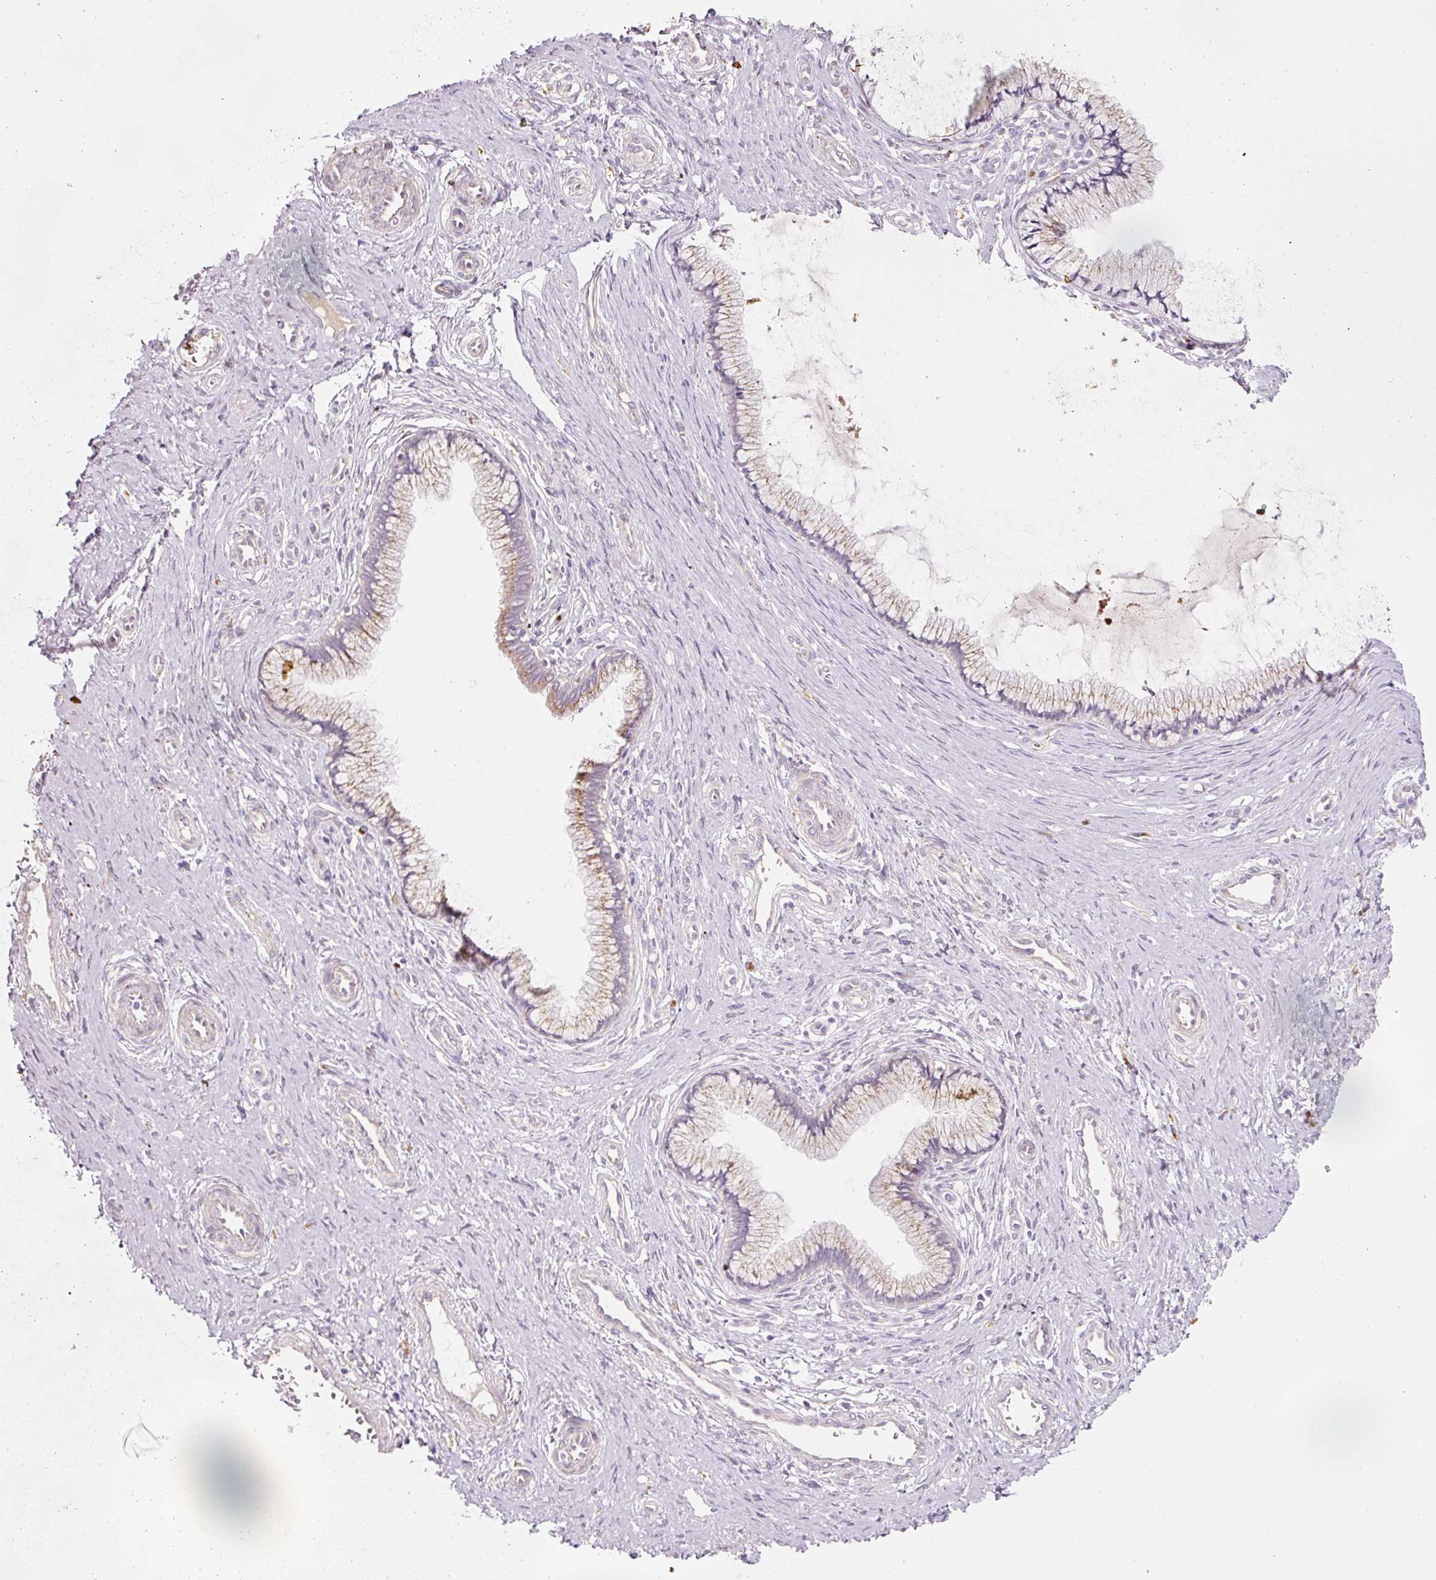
{"staining": {"intensity": "weak", "quantity": "<25%", "location": "cytoplasmic/membranous"}, "tissue": "cervix", "cell_type": "Glandular cells", "image_type": "normal", "snomed": [{"axis": "morphology", "description": "Normal tissue, NOS"}, {"axis": "topography", "description": "Cervix"}], "caption": "DAB (3,3'-diaminobenzidine) immunohistochemical staining of unremarkable human cervix shows no significant expression in glandular cells. (DAB (3,3'-diaminobenzidine) immunohistochemistry (IHC) visualized using brightfield microscopy, high magnification).", "gene": "NBPF11", "patient": {"sex": "female", "age": 36}}